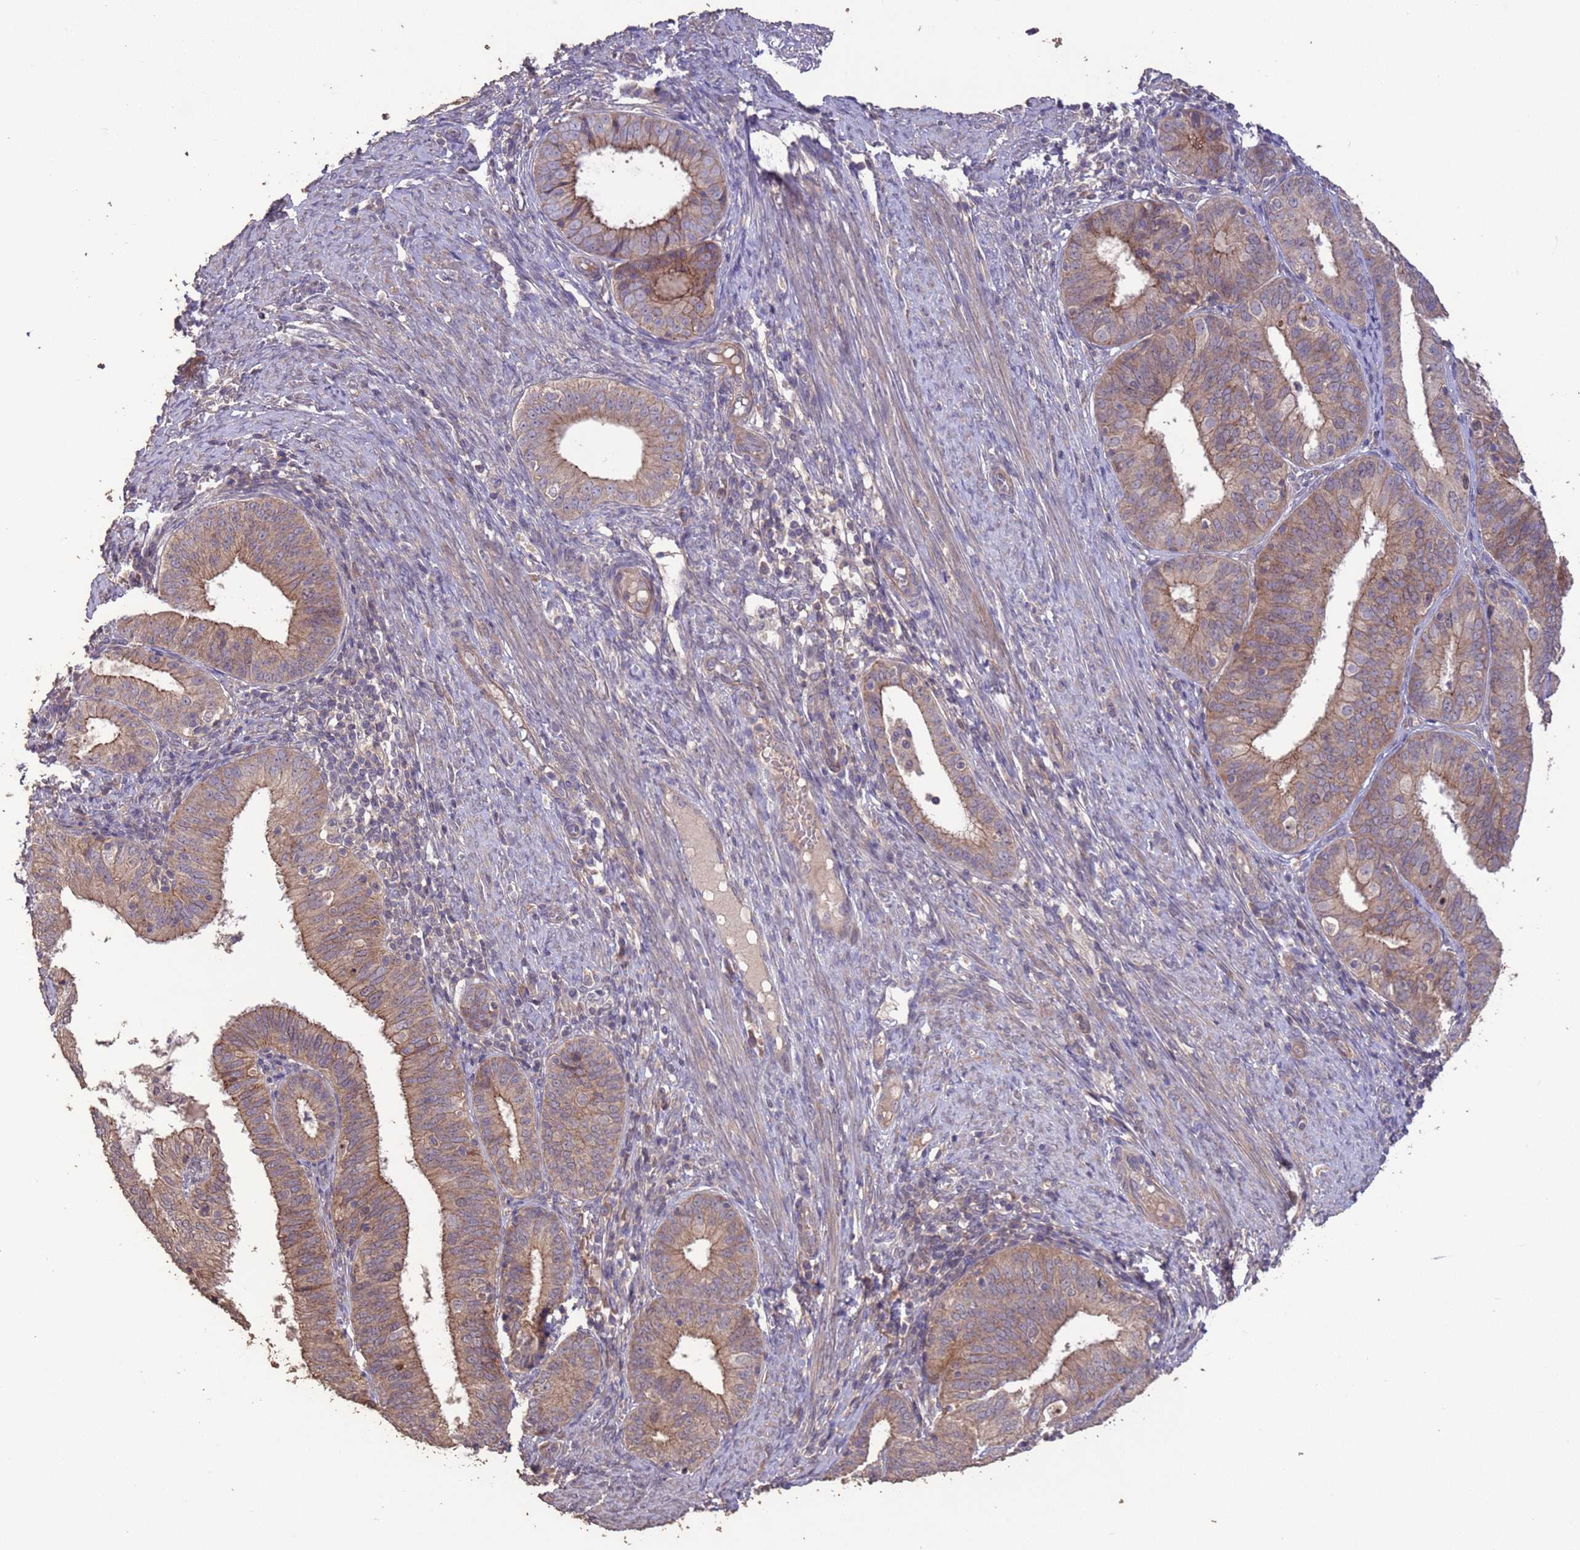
{"staining": {"intensity": "moderate", "quantity": "25%-75%", "location": "cytoplasmic/membranous"}, "tissue": "endometrial cancer", "cell_type": "Tumor cells", "image_type": "cancer", "snomed": [{"axis": "morphology", "description": "Adenocarcinoma, NOS"}, {"axis": "topography", "description": "Endometrium"}], "caption": "This micrograph reveals endometrial cancer stained with IHC to label a protein in brown. The cytoplasmic/membranous of tumor cells show moderate positivity for the protein. Nuclei are counter-stained blue.", "gene": "SLC9B2", "patient": {"sex": "female", "age": 51}}